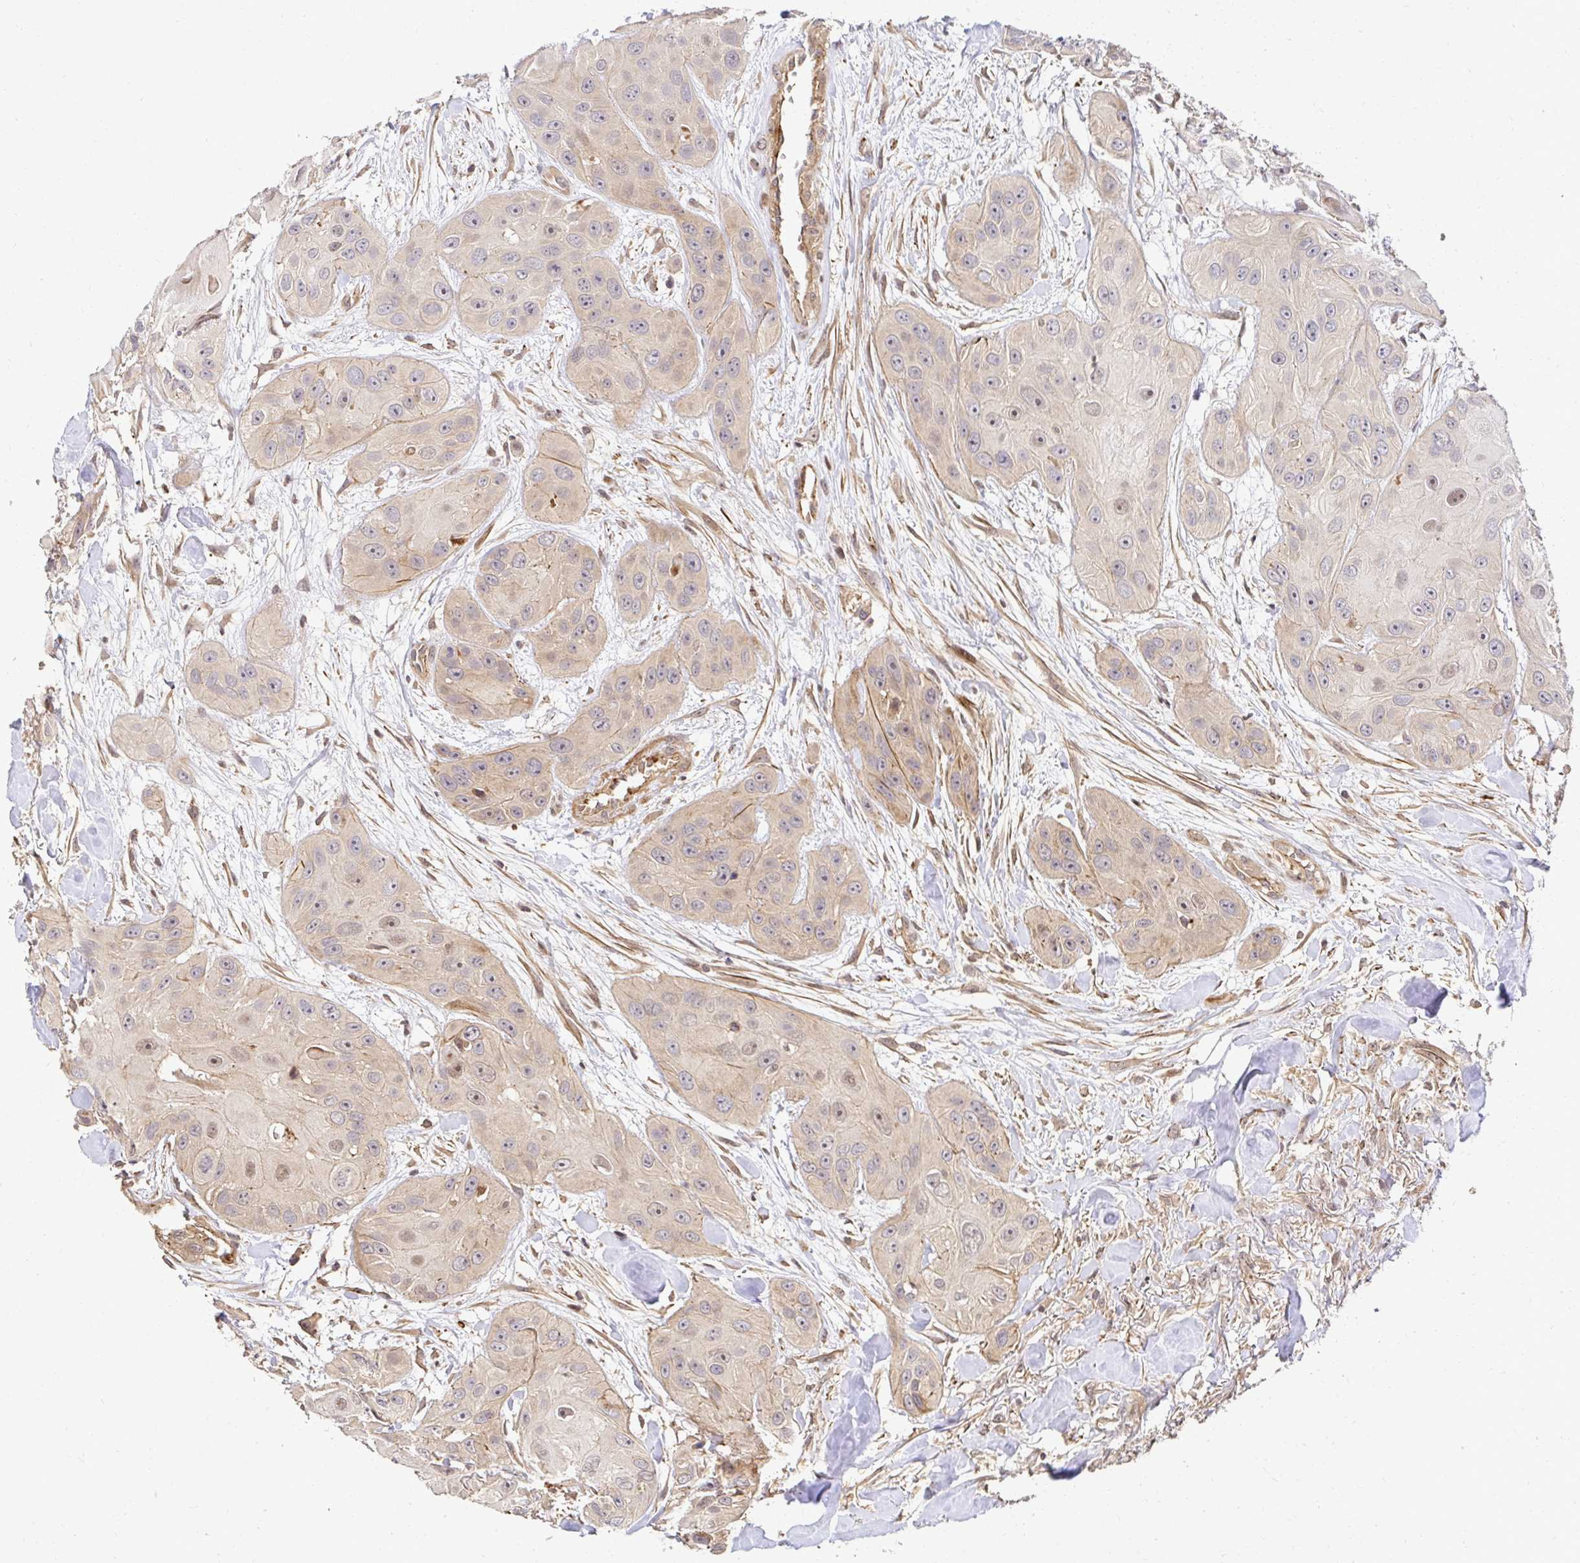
{"staining": {"intensity": "weak", "quantity": "<25%", "location": "nuclear"}, "tissue": "head and neck cancer", "cell_type": "Tumor cells", "image_type": "cancer", "snomed": [{"axis": "morphology", "description": "Squamous cell carcinoma, NOS"}, {"axis": "topography", "description": "Oral tissue"}, {"axis": "topography", "description": "Head-Neck"}], "caption": "IHC micrograph of human head and neck cancer stained for a protein (brown), which exhibits no expression in tumor cells. The staining is performed using DAB brown chromogen with nuclei counter-stained in using hematoxylin.", "gene": "PSMA4", "patient": {"sex": "male", "age": 77}}